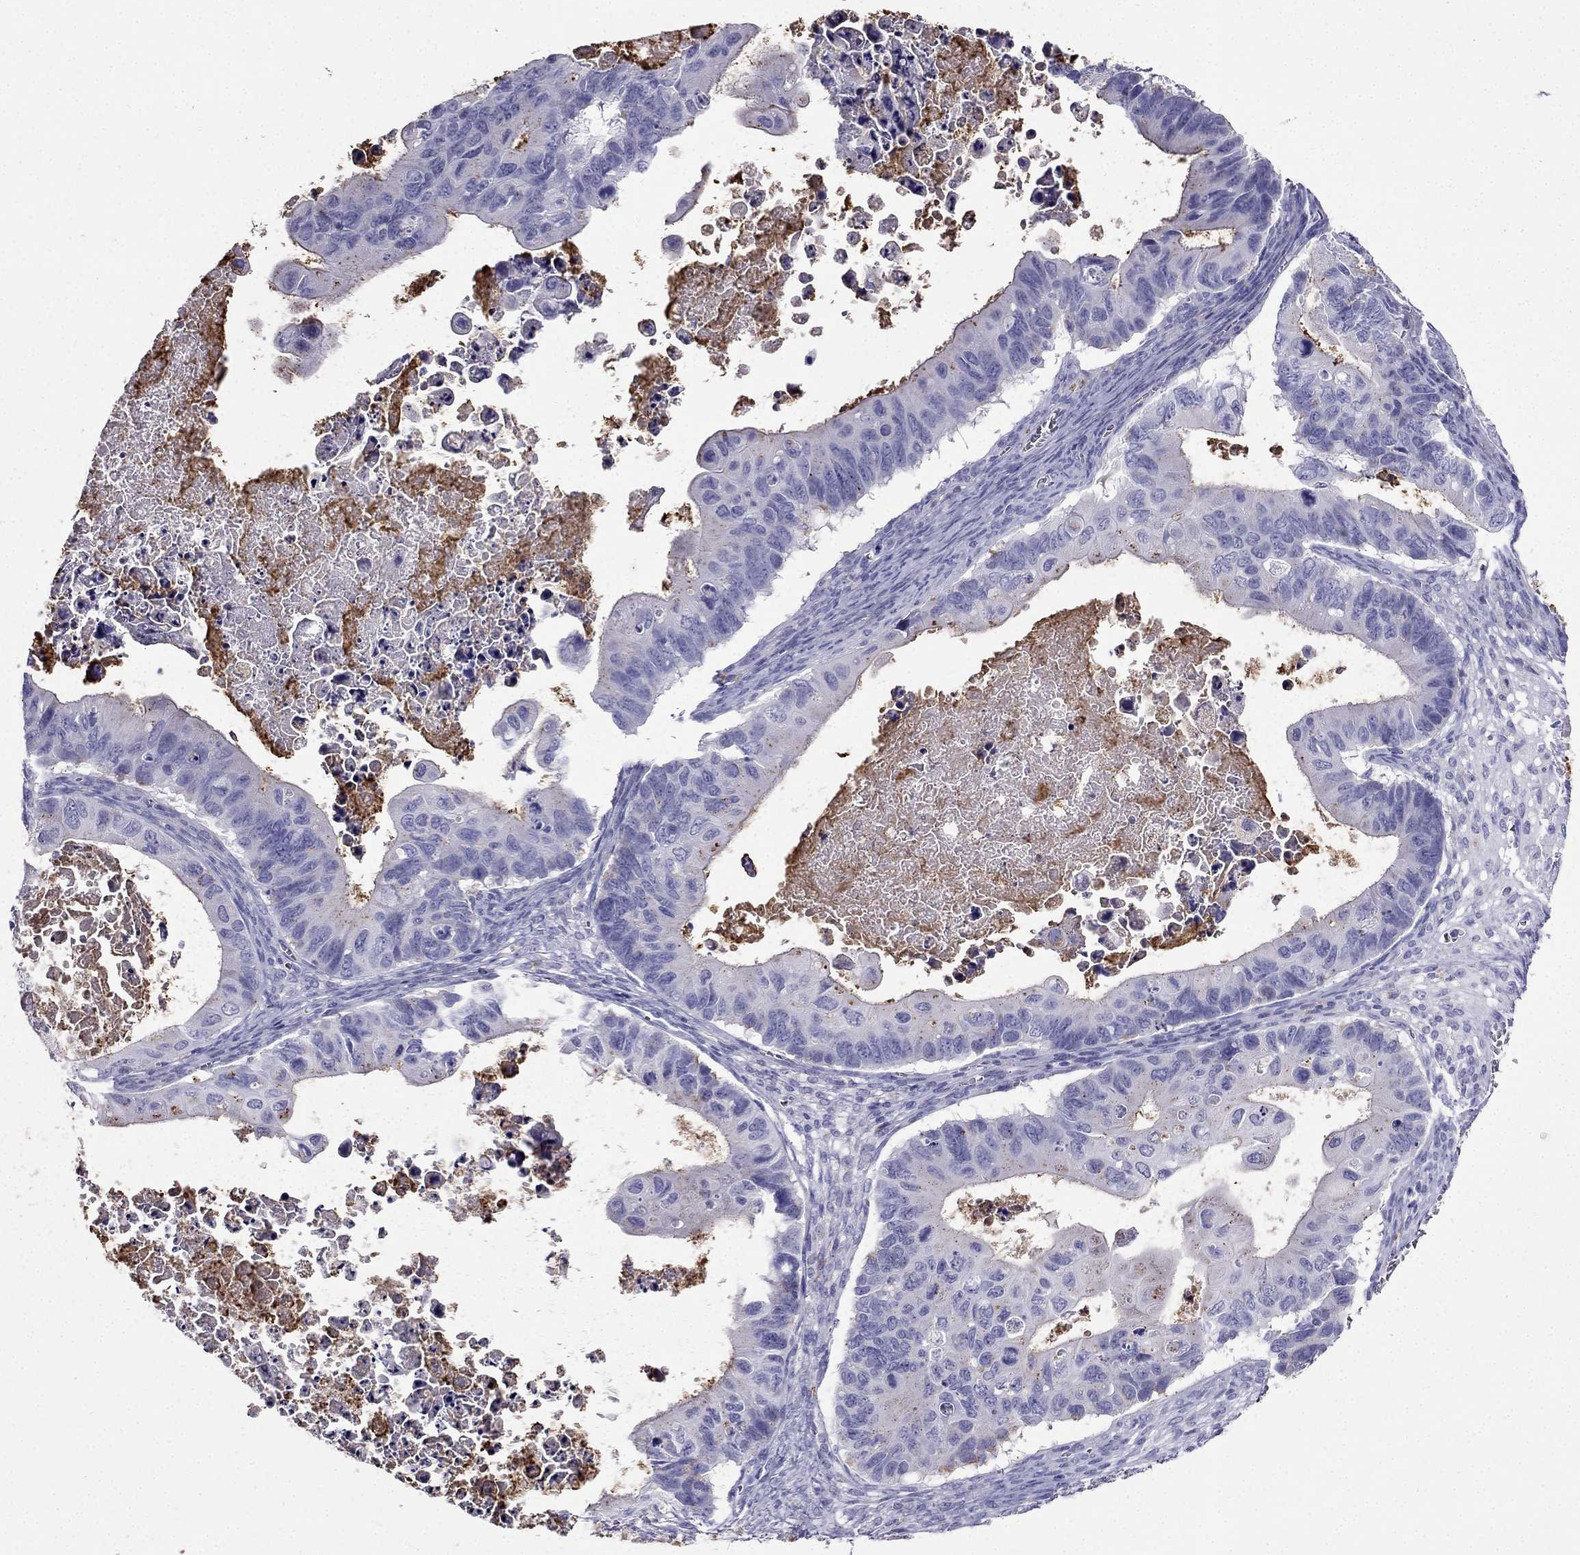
{"staining": {"intensity": "negative", "quantity": "none", "location": "none"}, "tissue": "ovarian cancer", "cell_type": "Tumor cells", "image_type": "cancer", "snomed": [{"axis": "morphology", "description": "Cystadenocarcinoma, mucinous, NOS"}, {"axis": "topography", "description": "Ovary"}], "caption": "Mucinous cystadenocarcinoma (ovarian) stained for a protein using immunohistochemistry displays no staining tumor cells.", "gene": "PTH", "patient": {"sex": "female", "age": 64}}